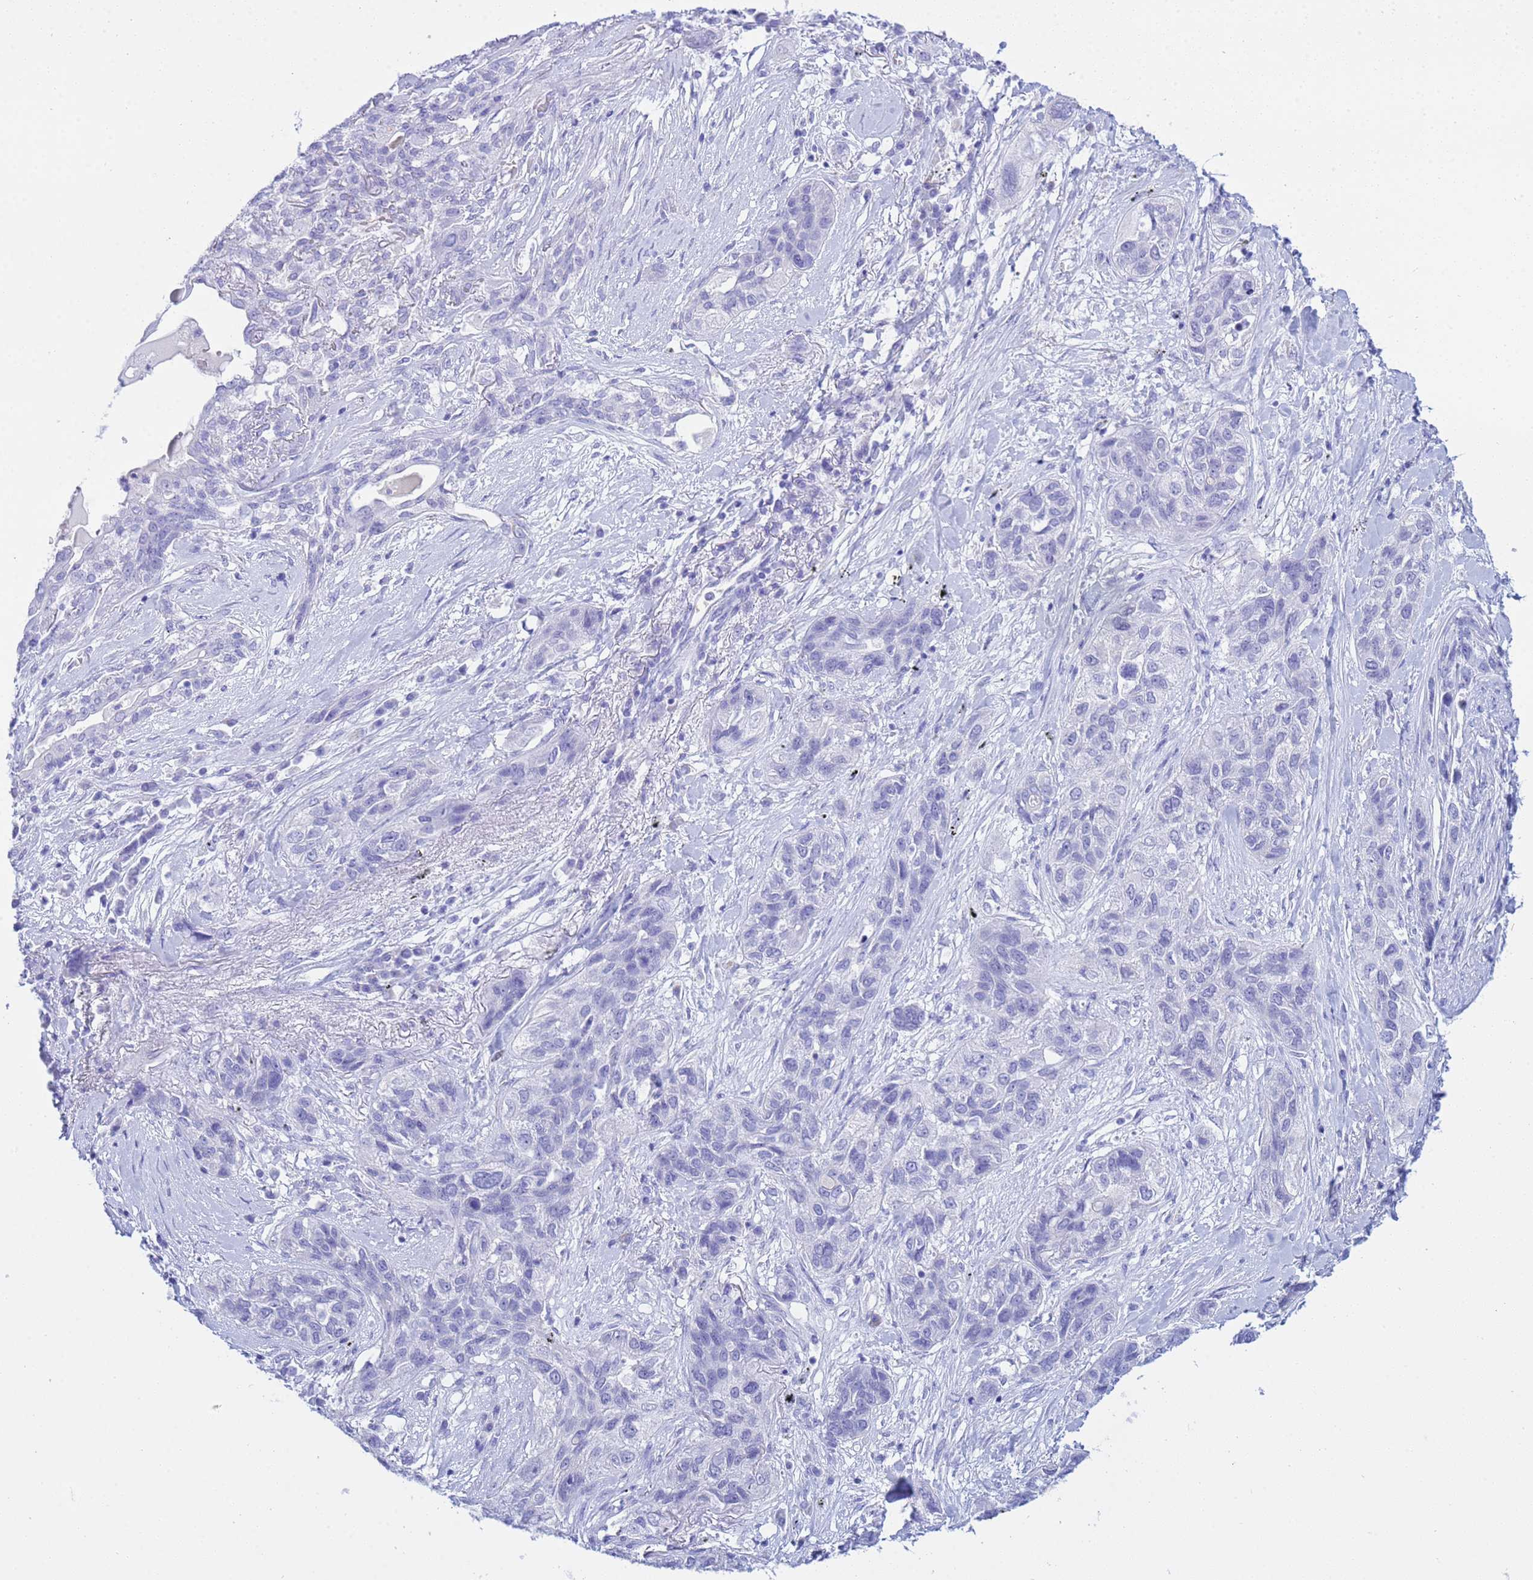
{"staining": {"intensity": "negative", "quantity": "none", "location": "none"}, "tissue": "lung cancer", "cell_type": "Tumor cells", "image_type": "cancer", "snomed": [{"axis": "morphology", "description": "Squamous cell carcinoma, NOS"}, {"axis": "topography", "description": "Lung"}], "caption": "There is no significant positivity in tumor cells of lung cancer.", "gene": "AQP12A", "patient": {"sex": "female", "age": 70}}